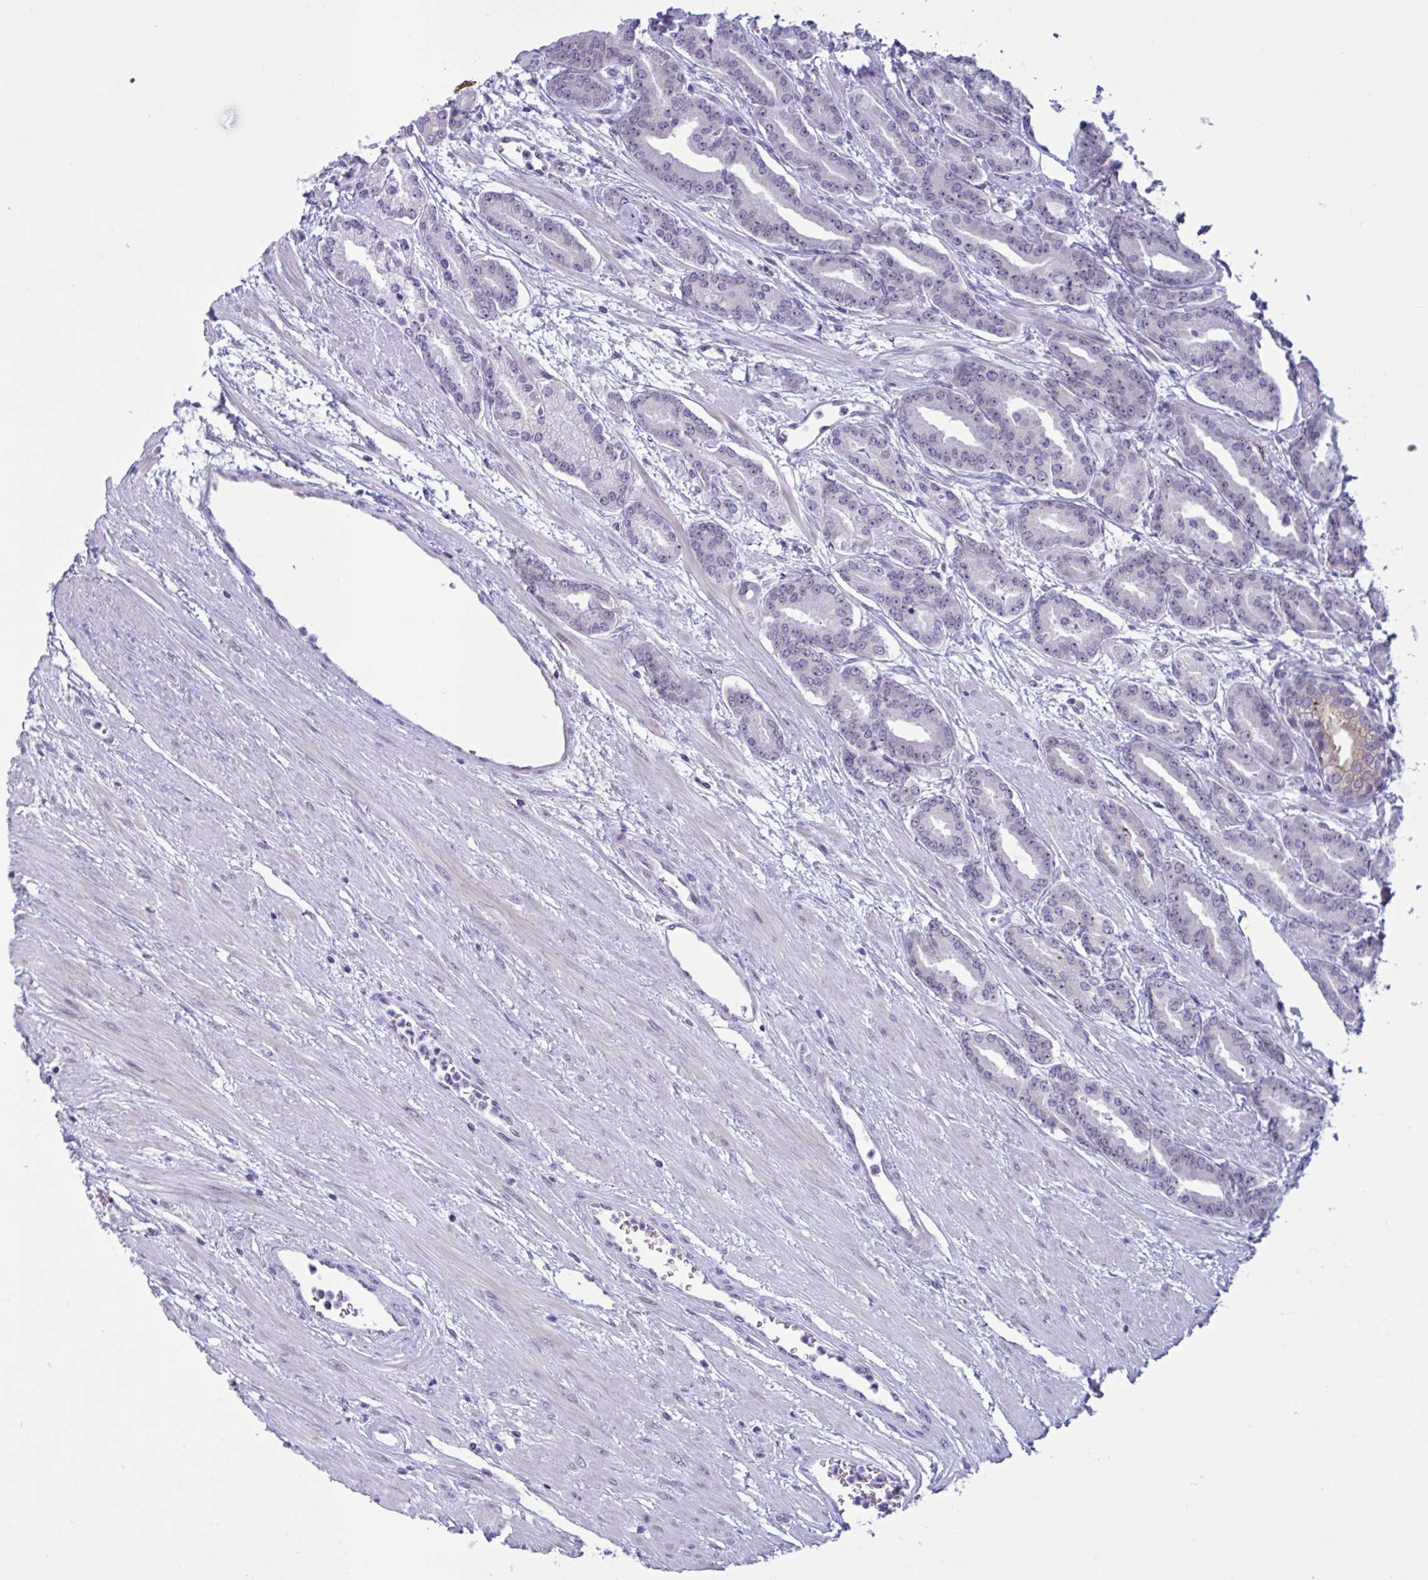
{"staining": {"intensity": "negative", "quantity": "none", "location": "none"}, "tissue": "prostate cancer", "cell_type": "Tumor cells", "image_type": "cancer", "snomed": [{"axis": "morphology", "description": "Adenocarcinoma, High grade"}, {"axis": "topography", "description": "Prostate"}], "caption": "A histopathology image of human prostate cancer (high-grade adenocarcinoma) is negative for staining in tumor cells.", "gene": "DOCK11", "patient": {"sex": "male", "age": 60}}